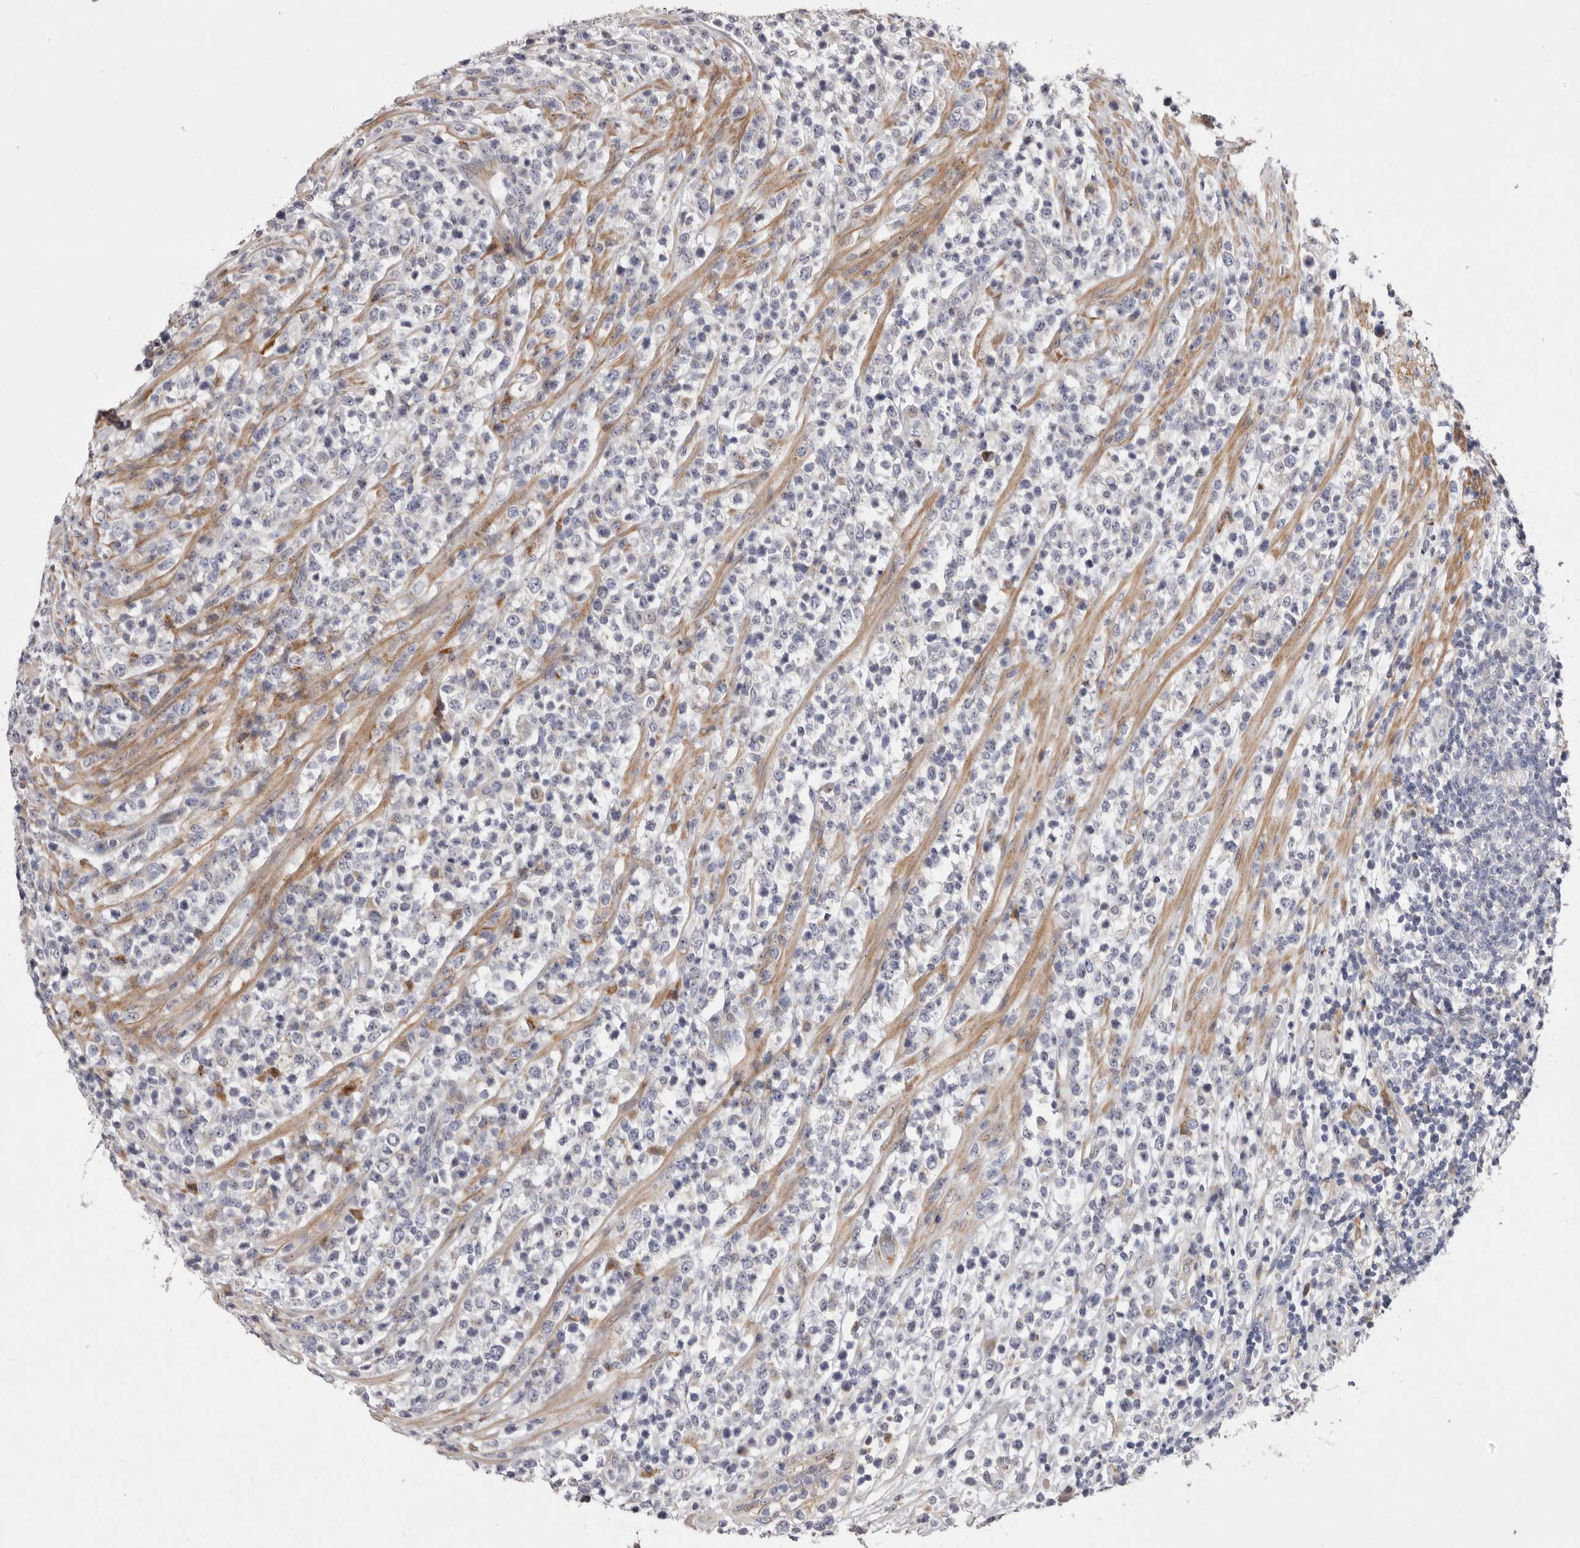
{"staining": {"intensity": "negative", "quantity": "none", "location": "none"}, "tissue": "lymphoma", "cell_type": "Tumor cells", "image_type": "cancer", "snomed": [{"axis": "morphology", "description": "Malignant lymphoma, non-Hodgkin's type, High grade"}, {"axis": "topography", "description": "Colon"}], "caption": "Micrograph shows no protein staining in tumor cells of high-grade malignant lymphoma, non-Hodgkin's type tissue. The staining is performed using DAB brown chromogen with nuclei counter-stained in using hematoxylin.", "gene": "NUBPL", "patient": {"sex": "female", "age": 53}}